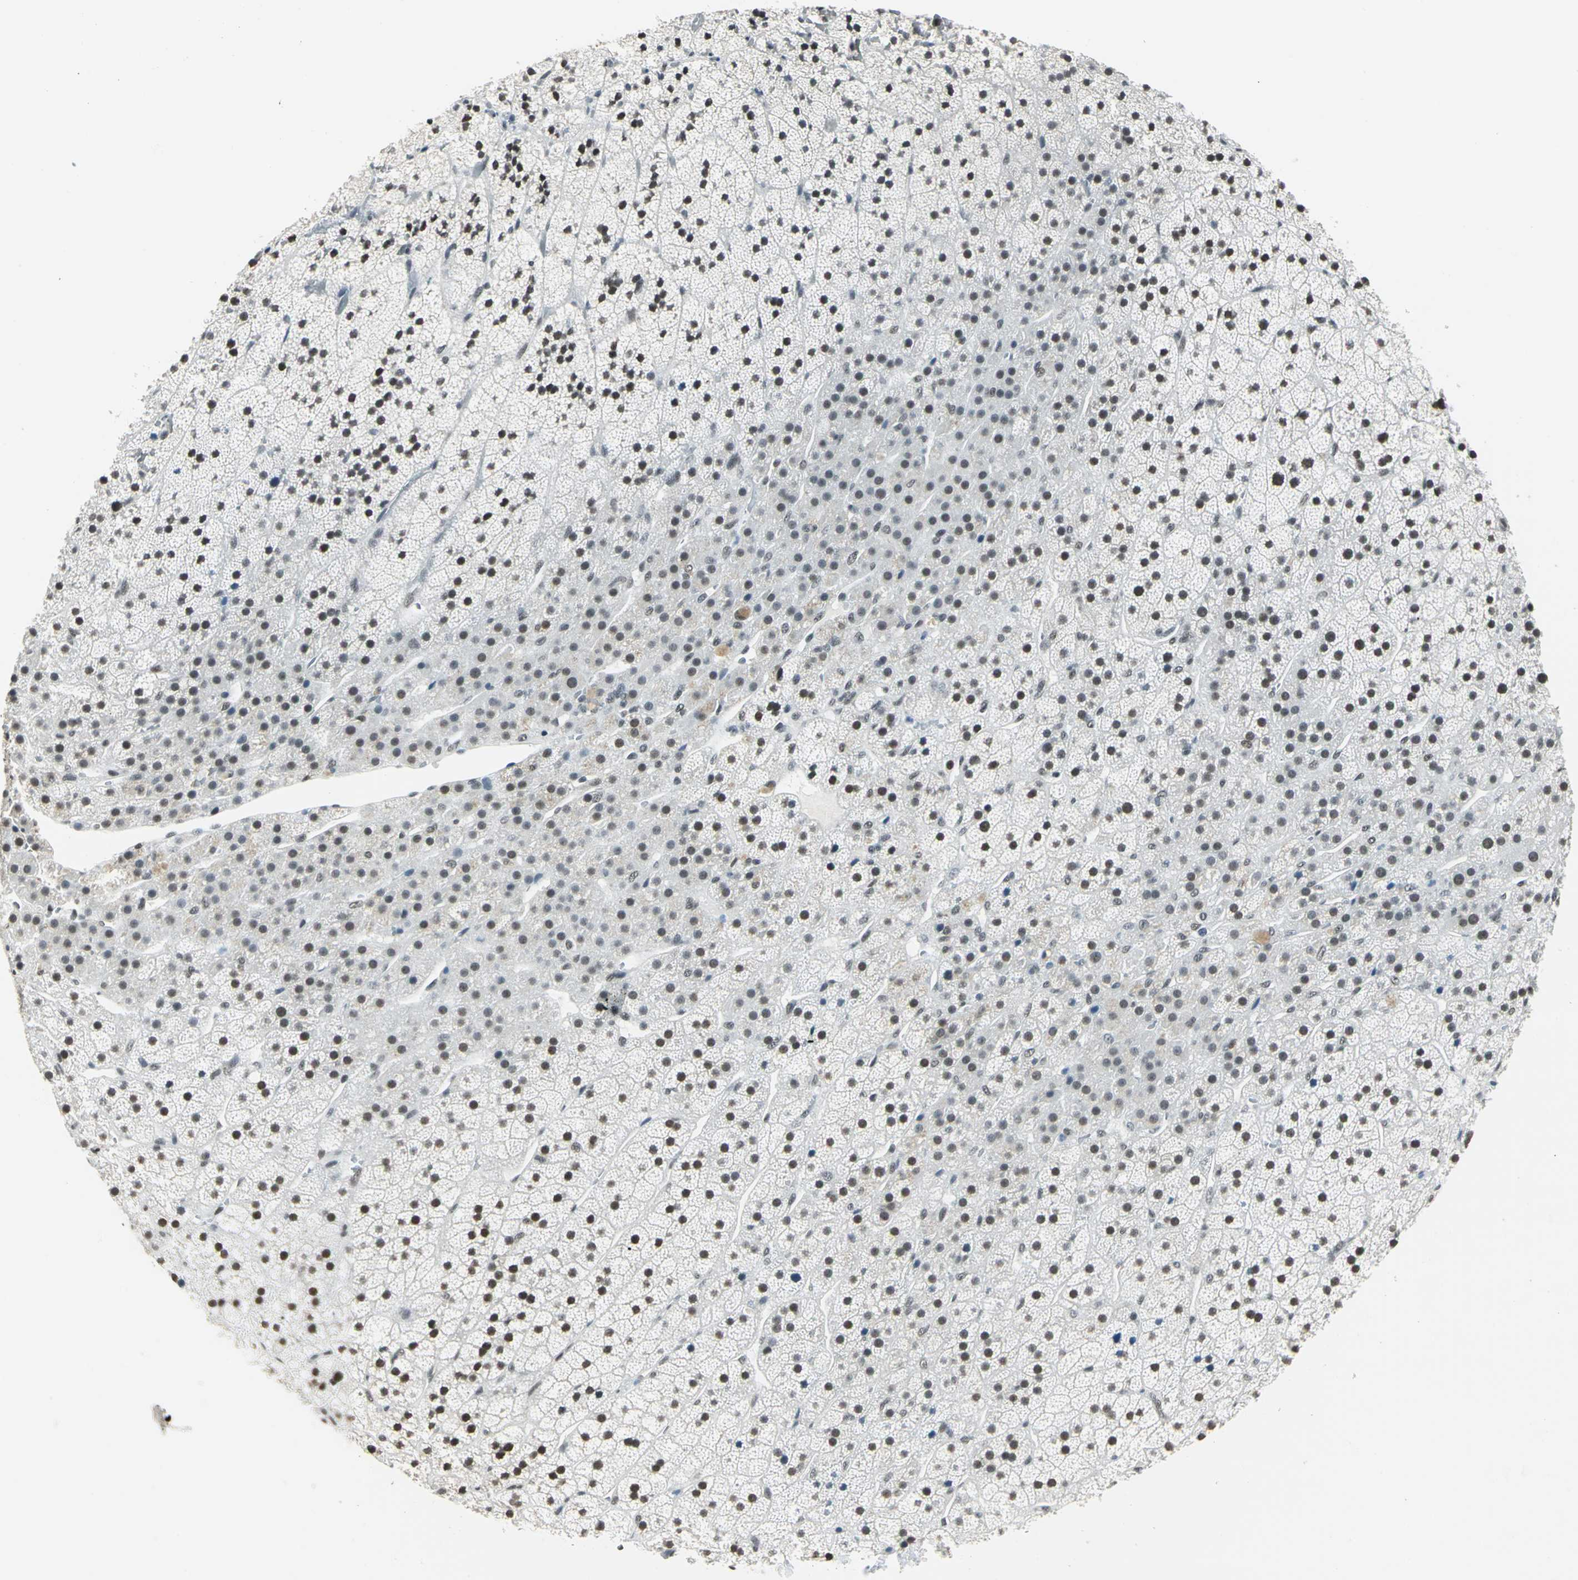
{"staining": {"intensity": "strong", "quantity": ">75%", "location": "cytoplasmic/membranous,nuclear"}, "tissue": "adrenal gland", "cell_type": "Glandular cells", "image_type": "normal", "snomed": [{"axis": "morphology", "description": "Normal tissue, NOS"}, {"axis": "topography", "description": "Adrenal gland"}], "caption": "Glandular cells show high levels of strong cytoplasmic/membranous,nuclear expression in approximately >75% of cells in normal human adrenal gland.", "gene": "ADNP", "patient": {"sex": "male", "age": 35}}